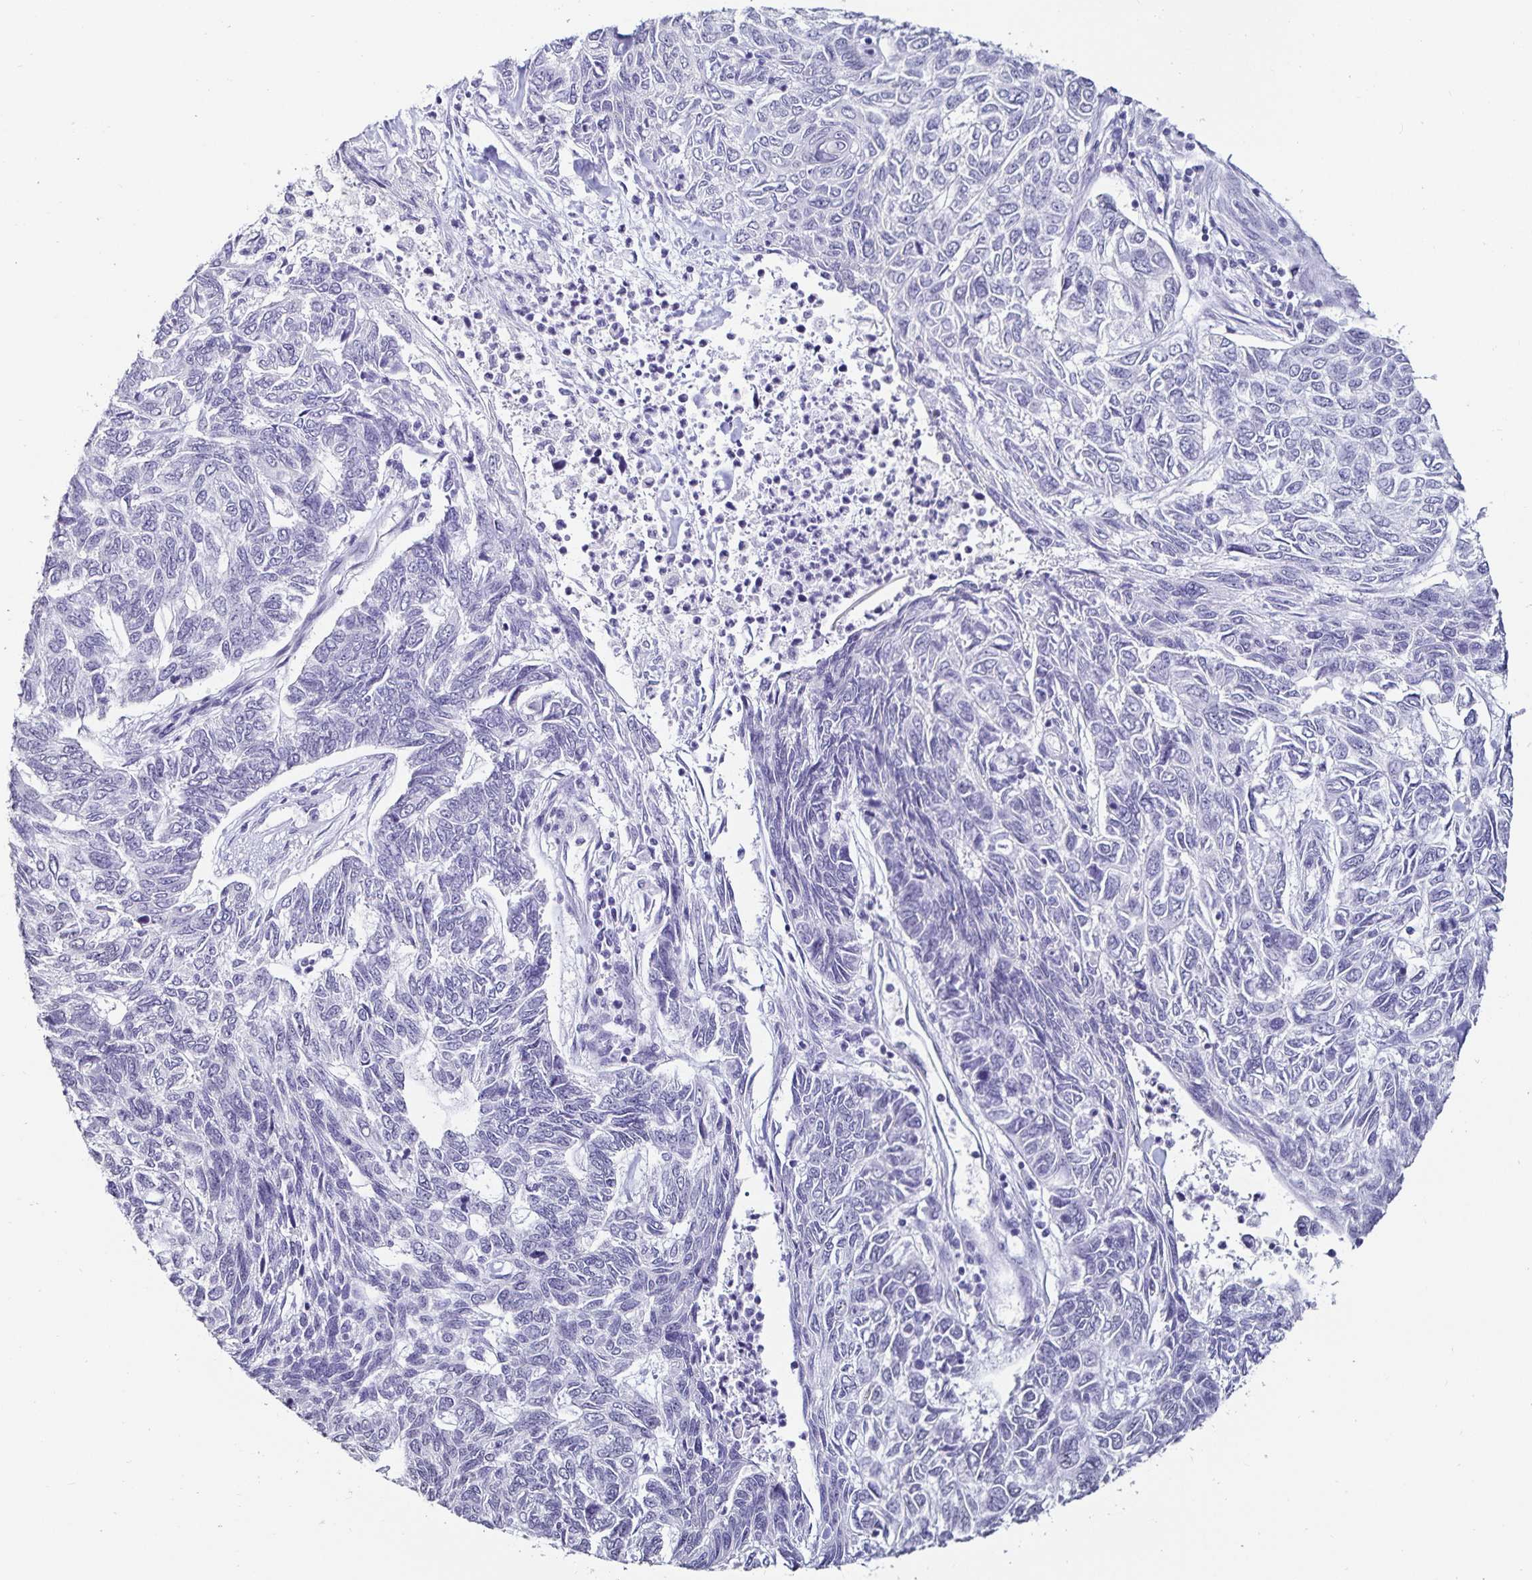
{"staining": {"intensity": "negative", "quantity": "none", "location": "none"}, "tissue": "skin cancer", "cell_type": "Tumor cells", "image_type": "cancer", "snomed": [{"axis": "morphology", "description": "Basal cell carcinoma"}, {"axis": "topography", "description": "Skin"}], "caption": "Tumor cells show no significant protein staining in basal cell carcinoma (skin).", "gene": "DDX39B", "patient": {"sex": "female", "age": 65}}